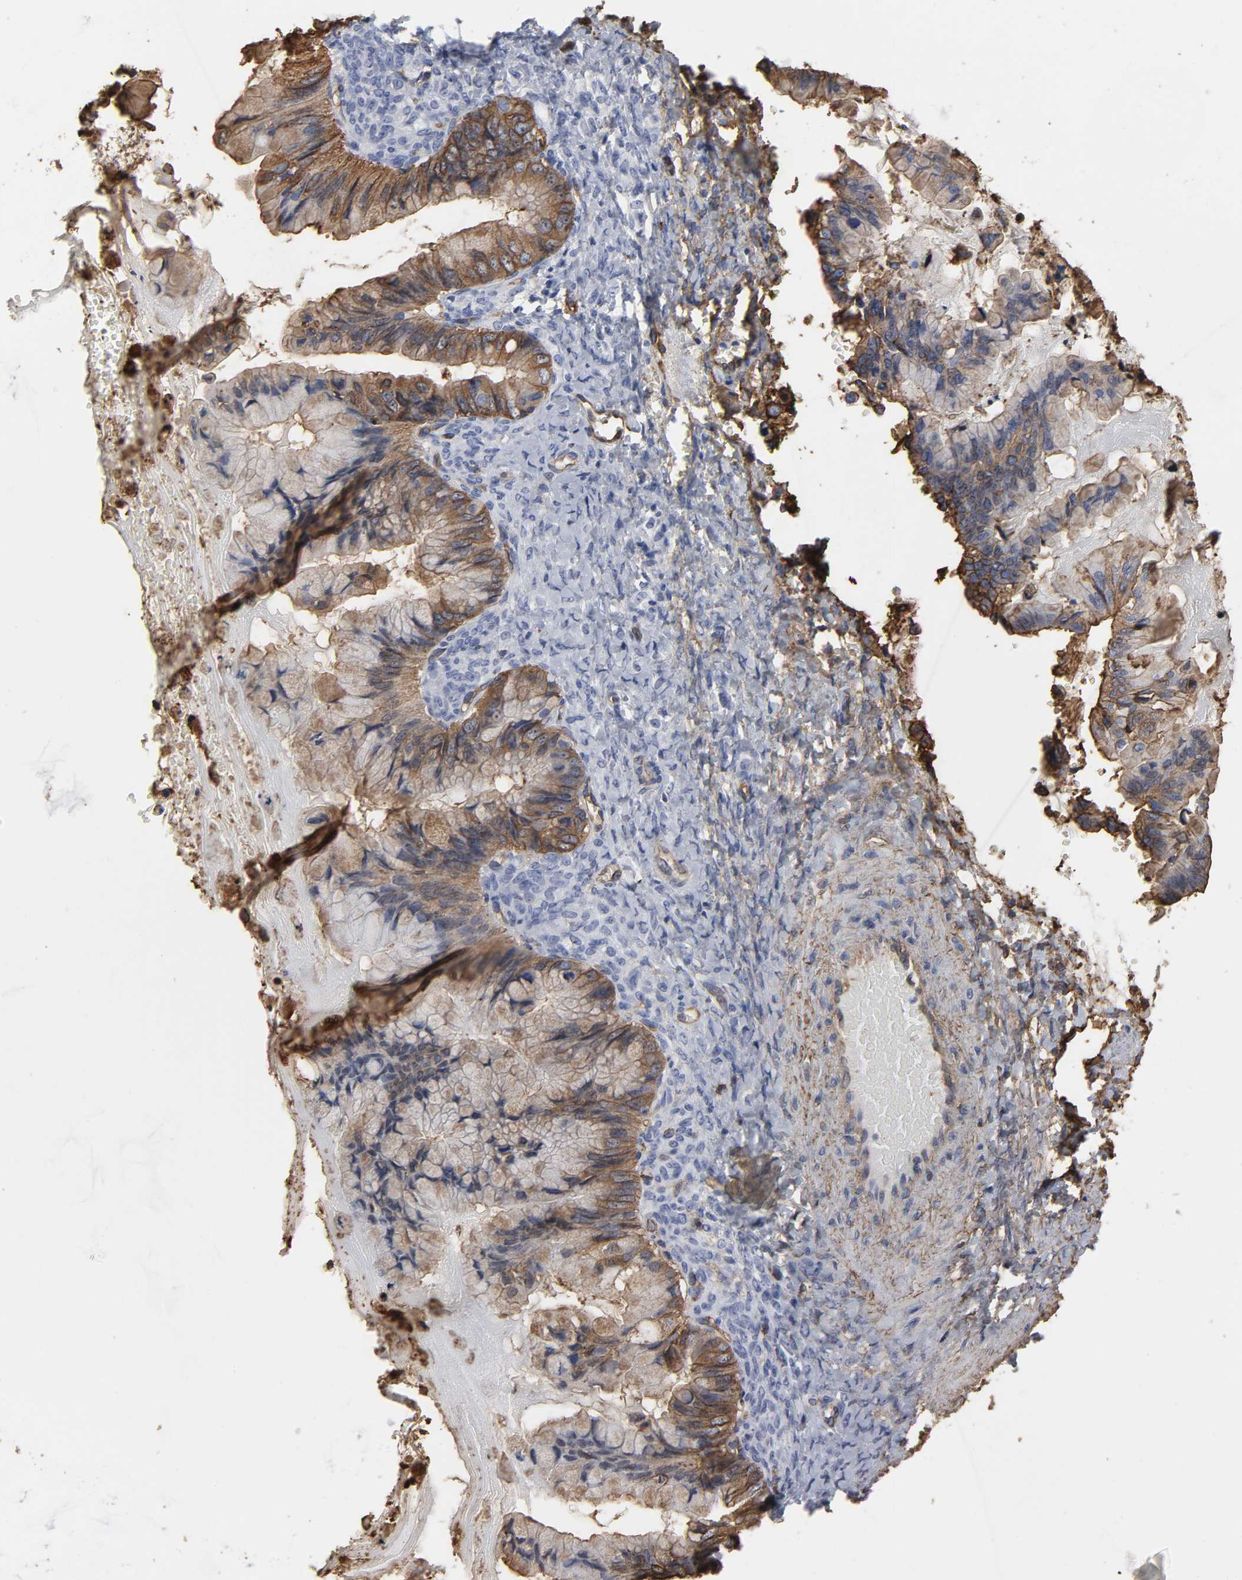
{"staining": {"intensity": "moderate", "quantity": ">75%", "location": "cytoplasmic/membranous"}, "tissue": "ovarian cancer", "cell_type": "Tumor cells", "image_type": "cancer", "snomed": [{"axis": "morphology", "description": "Cystadenocarcinoma, mucinous, NOS"}, {"axis": "topography", "description": "Ovary"}], "caption": "This photomicrograph exhibits mucinous cystadenocarcinoma (ovarian) stained with immunohistochemistry to label a protein in brown. The cytoplasmic/membranous of tumor cells show moderate positivity for the protein. Nuclei are counter-stained blue.", "gene": "ANXA2", "patient": {"sex": "female", "age": 36}}